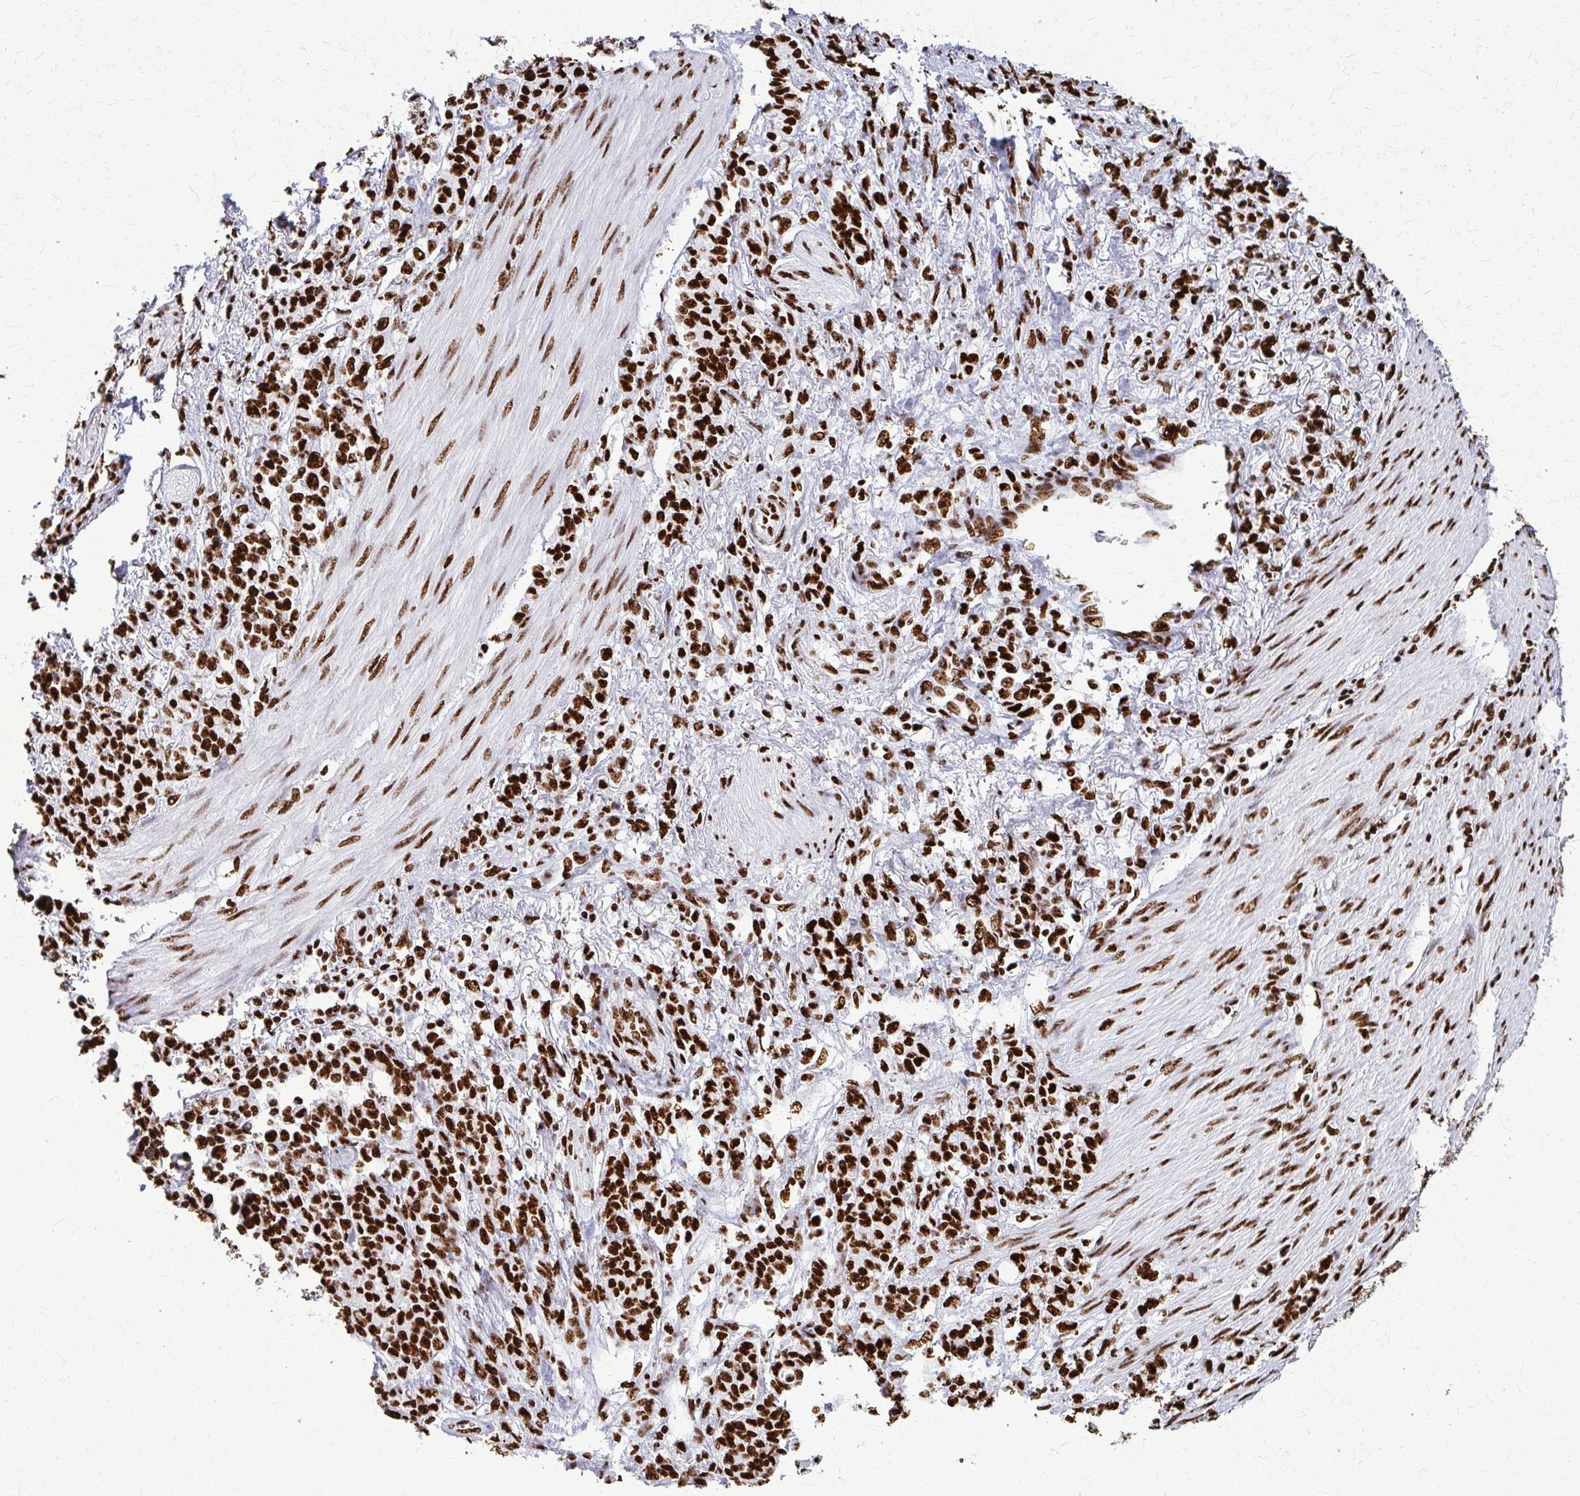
{"staining": {"intensity": "strong", "quantity": ">75%", "location": "nuclear"}, "tissue": "stomach cancer", "cell_type": "Tumor cells", "image_type": "cancer", "snomed": [{"axis": "morphology", "description": "Adenocarcinoma, NOS"}, {"axis": "topography", "description": "Stomach"}], "caption": "Immunohistochemical staining of human stomach cancer demonstrates strong nuclear protein staining in about >75% of tumor cells.", "gene": "SFPQ", "patient": {"sex": "female", "age": 79}}